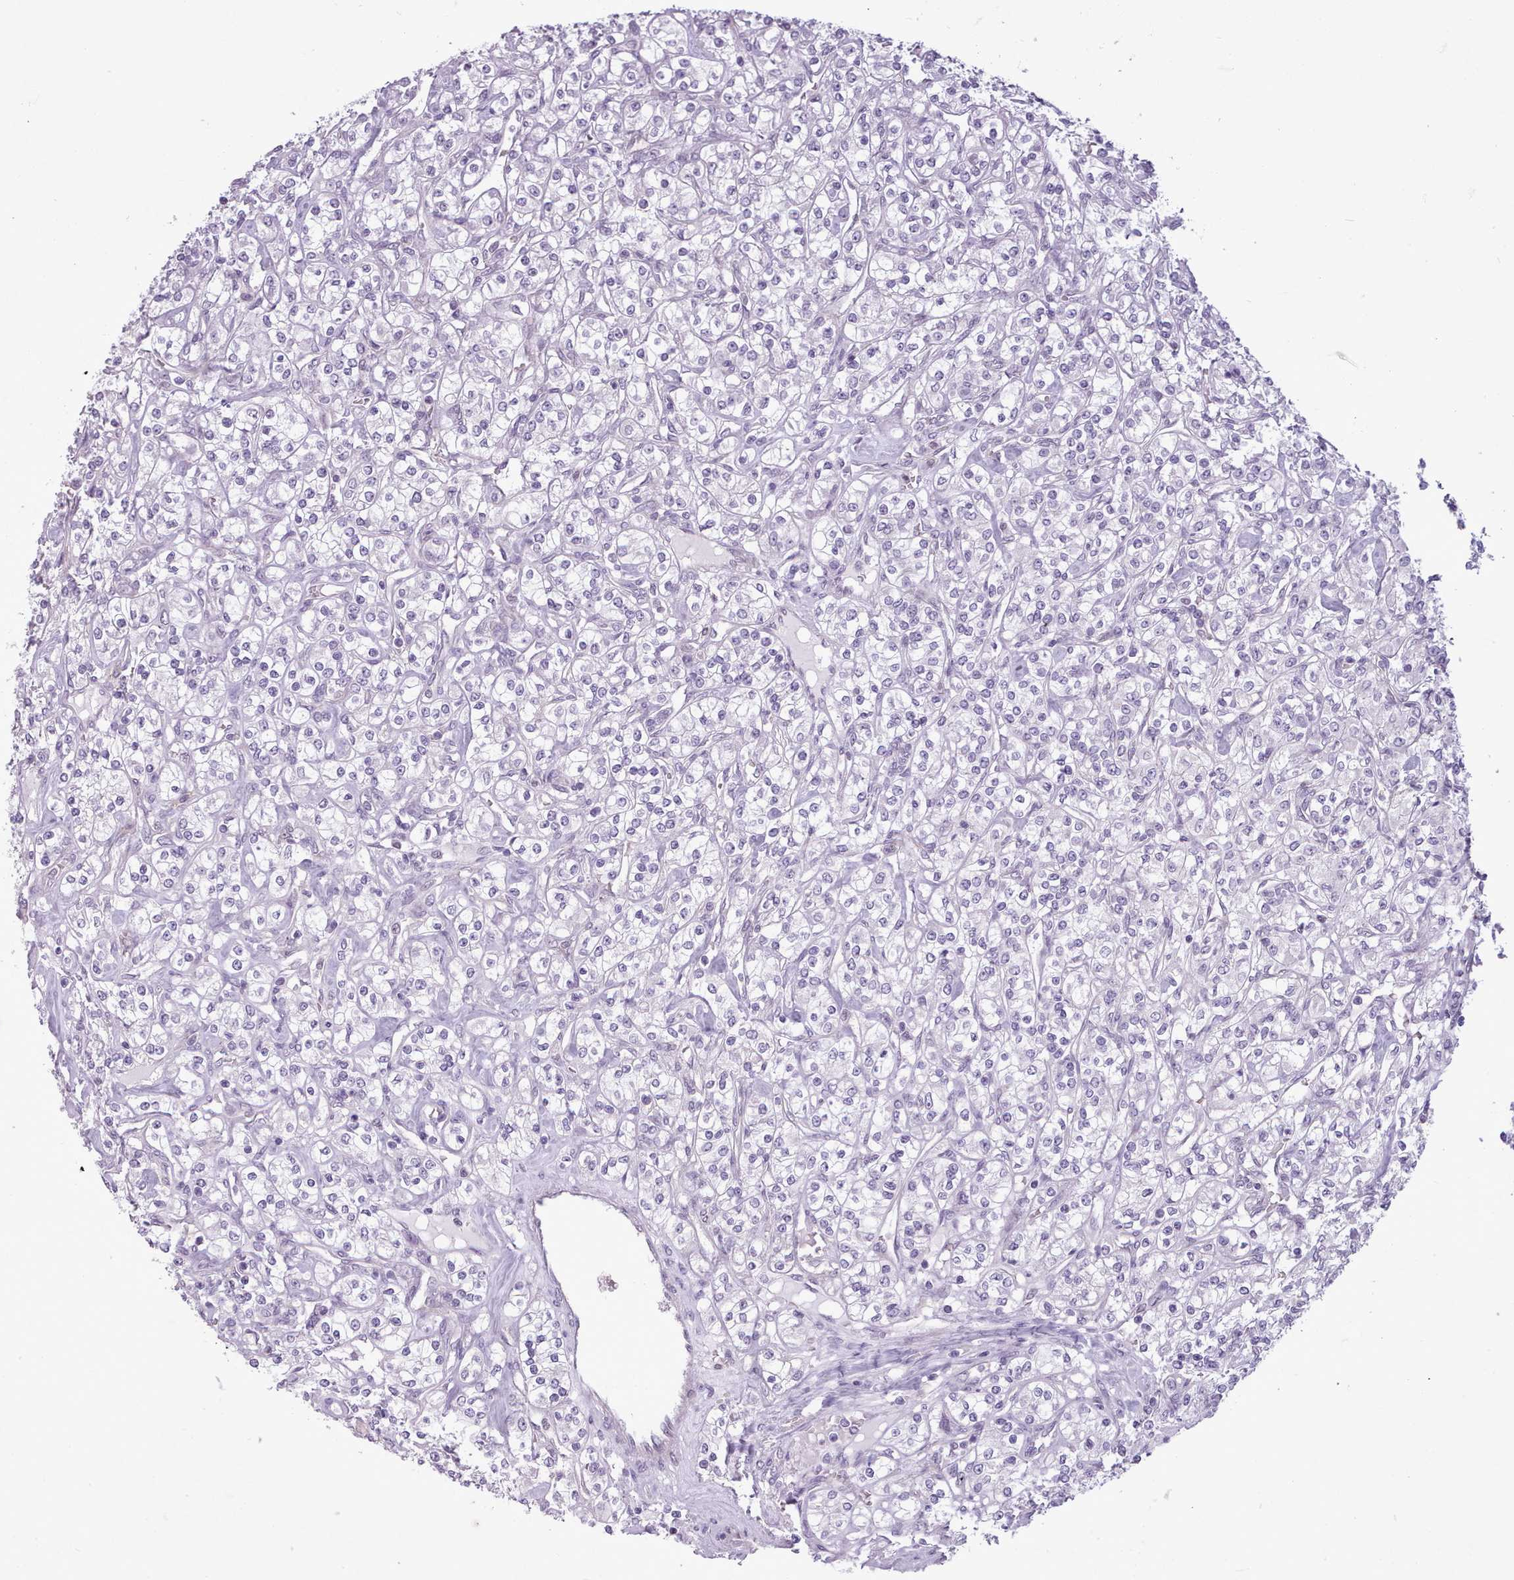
{"staining": {"intensity": "negative", "quantity": "none", "location": "none"}, "tissue": "renal cancer", "cell_type": "Tumor cells", "image_type": "cancer", "snomed": [{"axis": "morphology", "description": "Adenocarcinoma, NOS"}, {"axis": "topography", "description": "Kidney"}], "caption": "High magnification brightfield microscopy of renal cancer stained with DAB (brown) and counterstained with hematoxylin (blue): tumor cells show no significant positivity.", "gene": "SLURP1", "patient": {"sex": "male", "age": 77}}